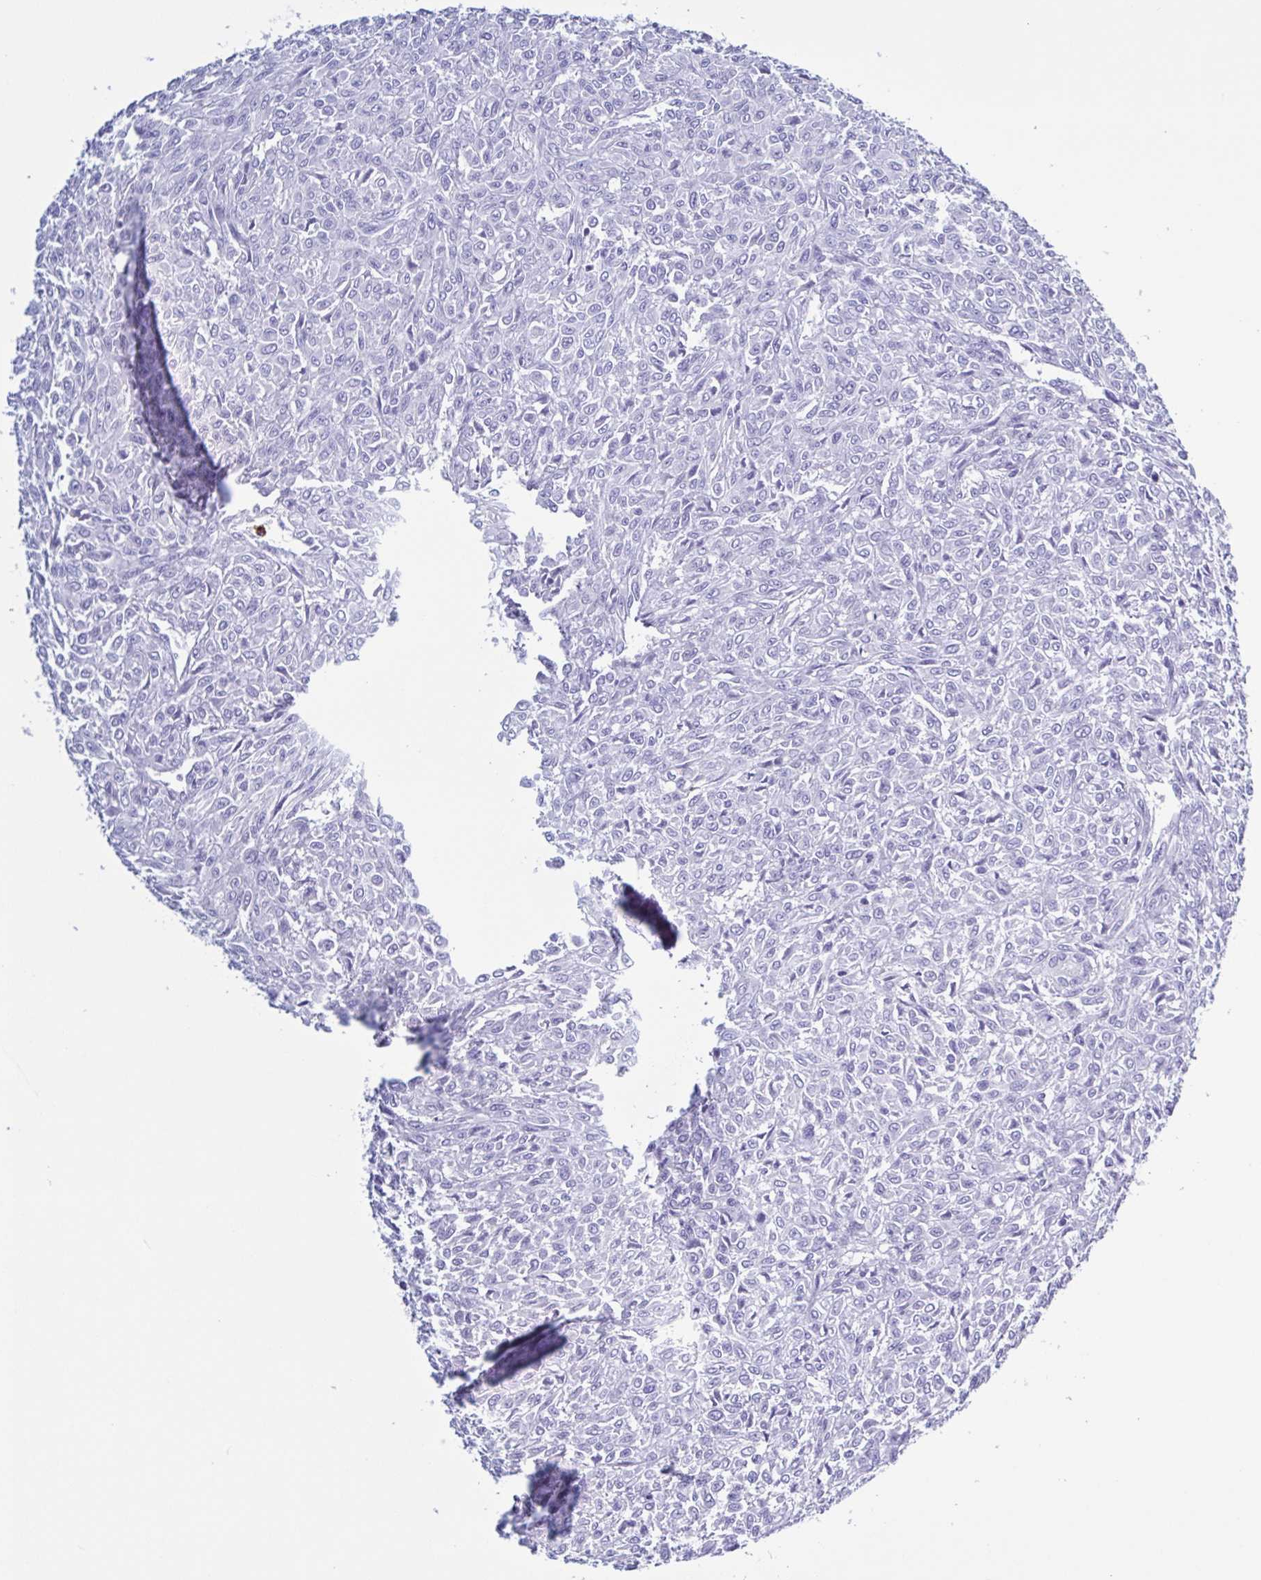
{"staining": {"intensity": "negative", "quantity": "none", "location": "none"}, "tissue": "renal cancer", "cell_type": "Tumor cells", "image_type": "cancer", "snomed": [{"axis": "morphology", "description": "Adenocarcinoma, NOS"}, {"axis": "topography", "description": "Kidney"}], "caption": "High power microscopy photomicrograph of an immunohistochemistry (IHC) histopathology image of renal cancer, revealing no significant staining in tumor cells.", "gene": "LTF", "patient": {"sex": "male", "age": 58}}